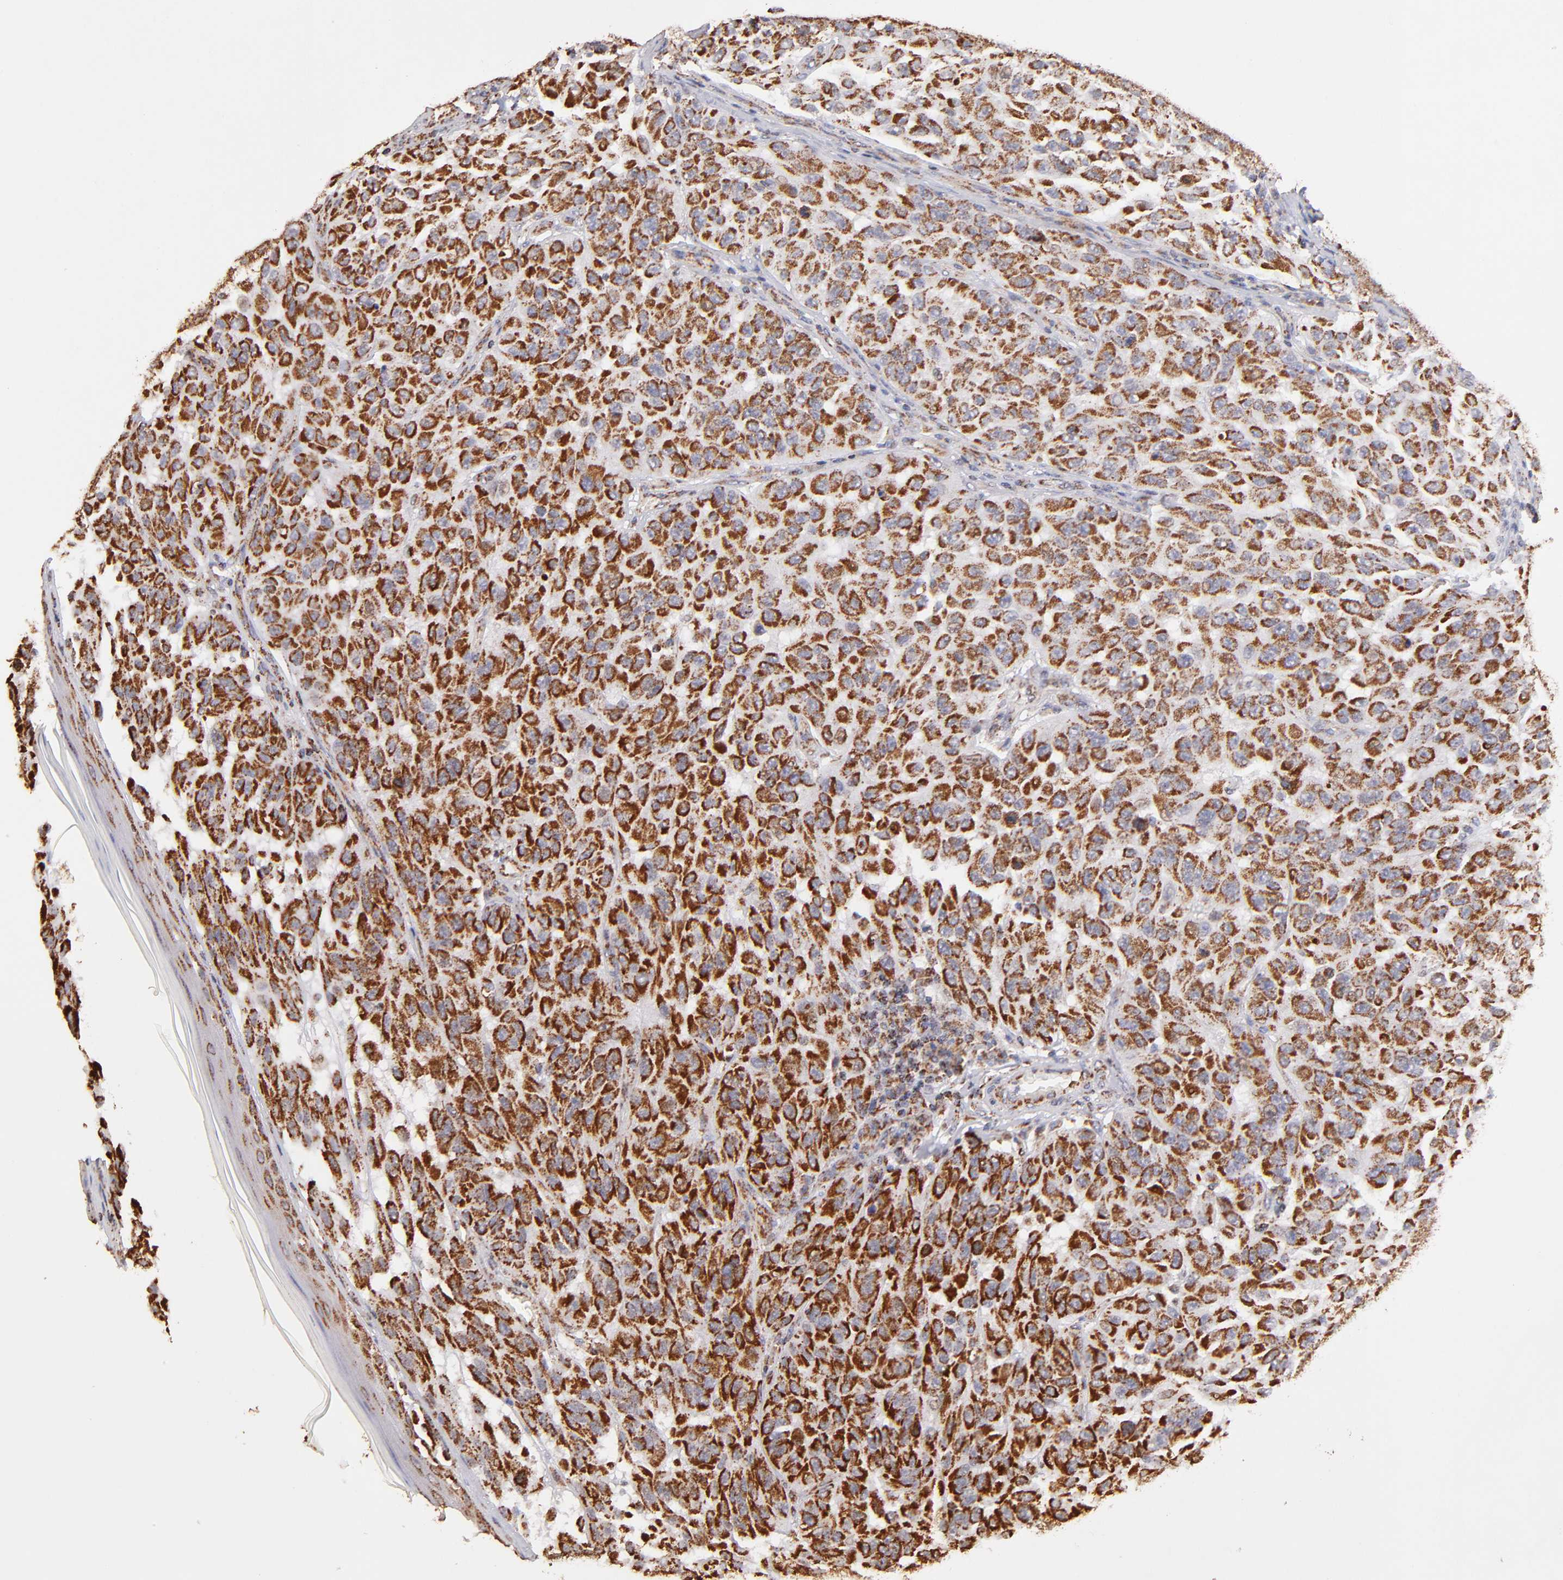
{"staining": {"intensity": "strong", "quantity": ">75%", "location": "cytoplasmic/membranous"}, "tissue": "melanoma", "cell_type": "Tumor cells", "image_type": "cancer", "snomed": [{"axis": "morphology", "description": "Malignant melanoma, NOS"}, {"axis": "topography", "description": "Skin"}], "caption": "Human malignant melanoma stained with a brown dye demonstrates strong cytoplasmic/membranous positive expression in about >75% of tumor cells.", "gene": "DLST", "patient": {"sex": "male", "age": 30}}